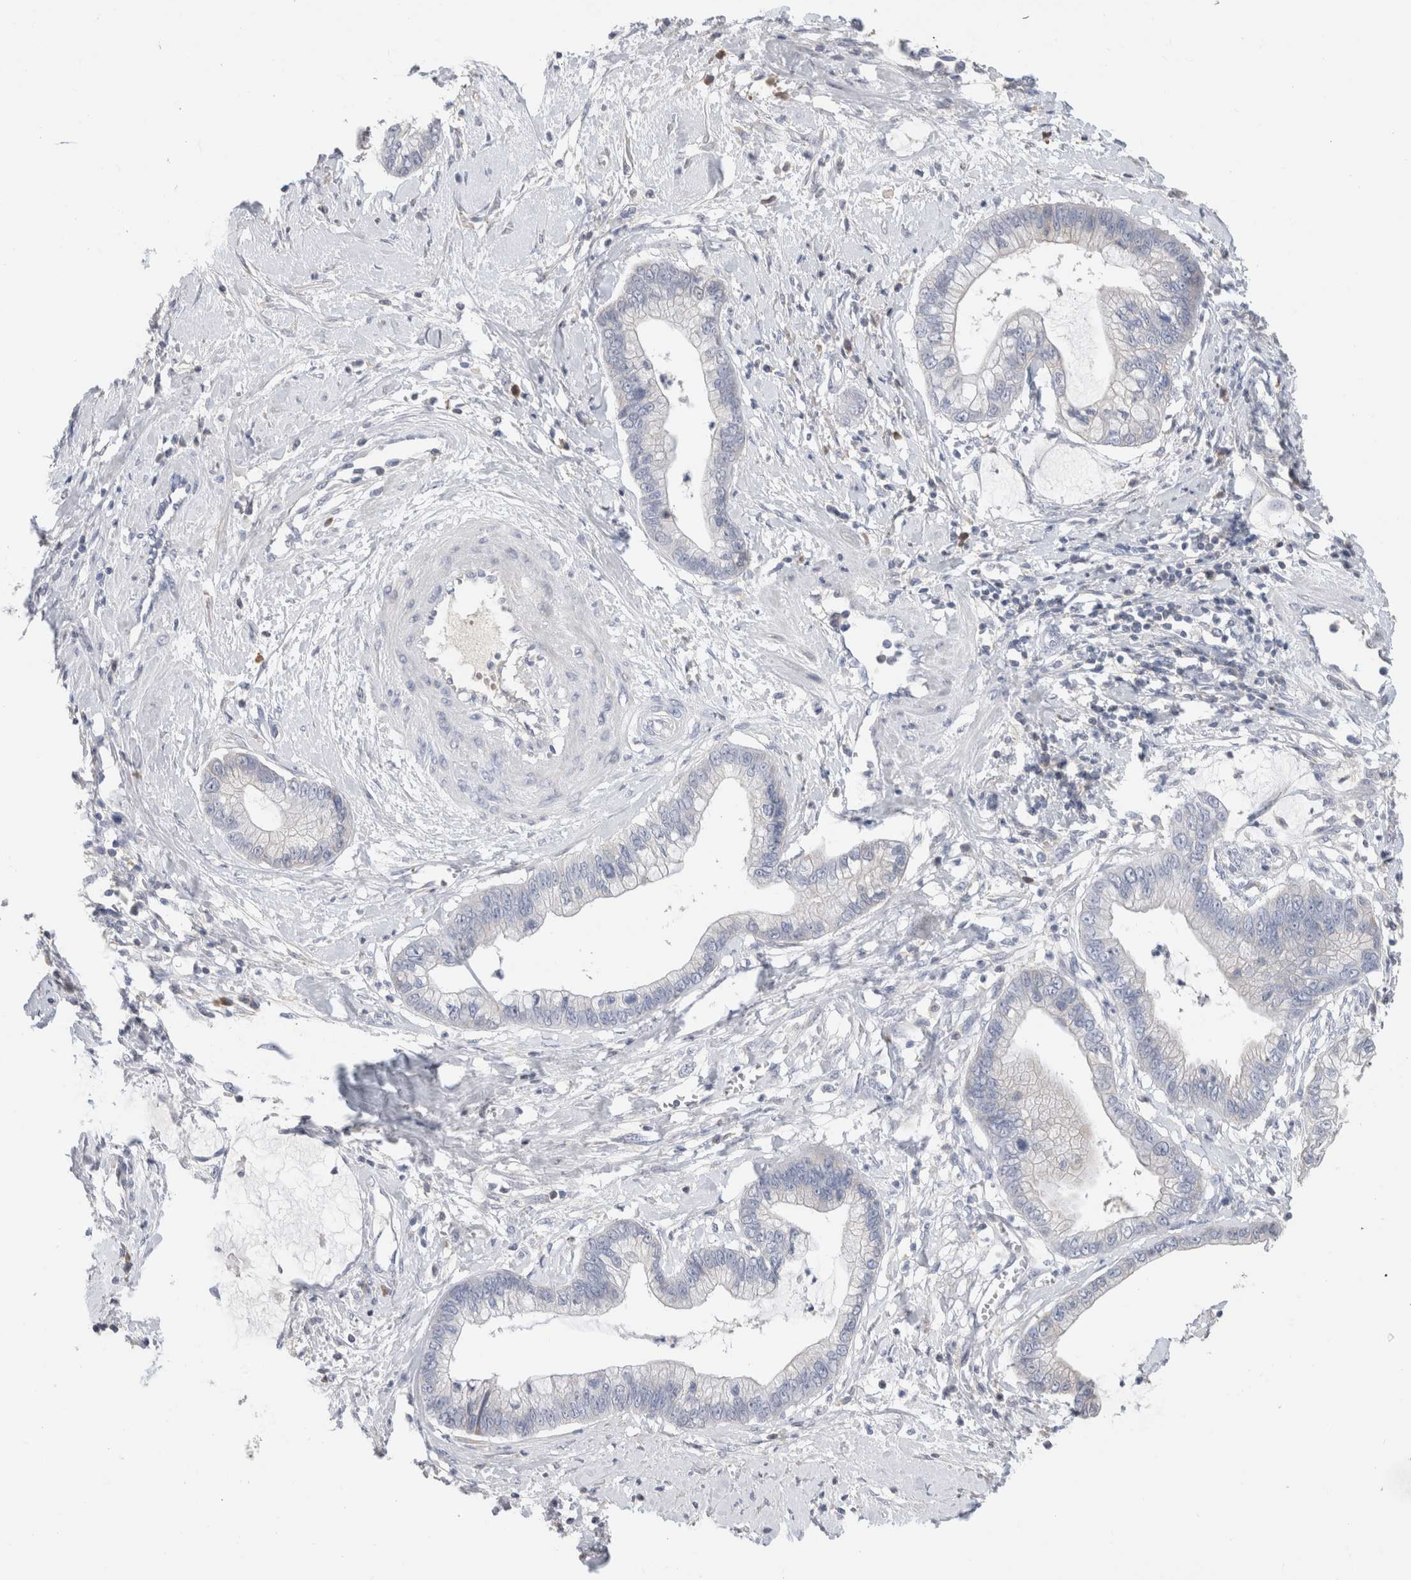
{"staining": {"intensity": "negative", "quantity": "none", "location": "none"}, "tissue": "cervical cancer", "cell_type": "Tumor cells", "image_type": "cancer", "snomed": [{"axis": "morphology", "description": "Adenocarcinoma, NOS"}, {"axis": "topography", "description": "Cervix"}], "caption": "Tumor cells show no significant protein expression in adenocarcinoma (cervical).", "gene": "SCGB1A1", "patient": {"sex": "female", "age": 44}}